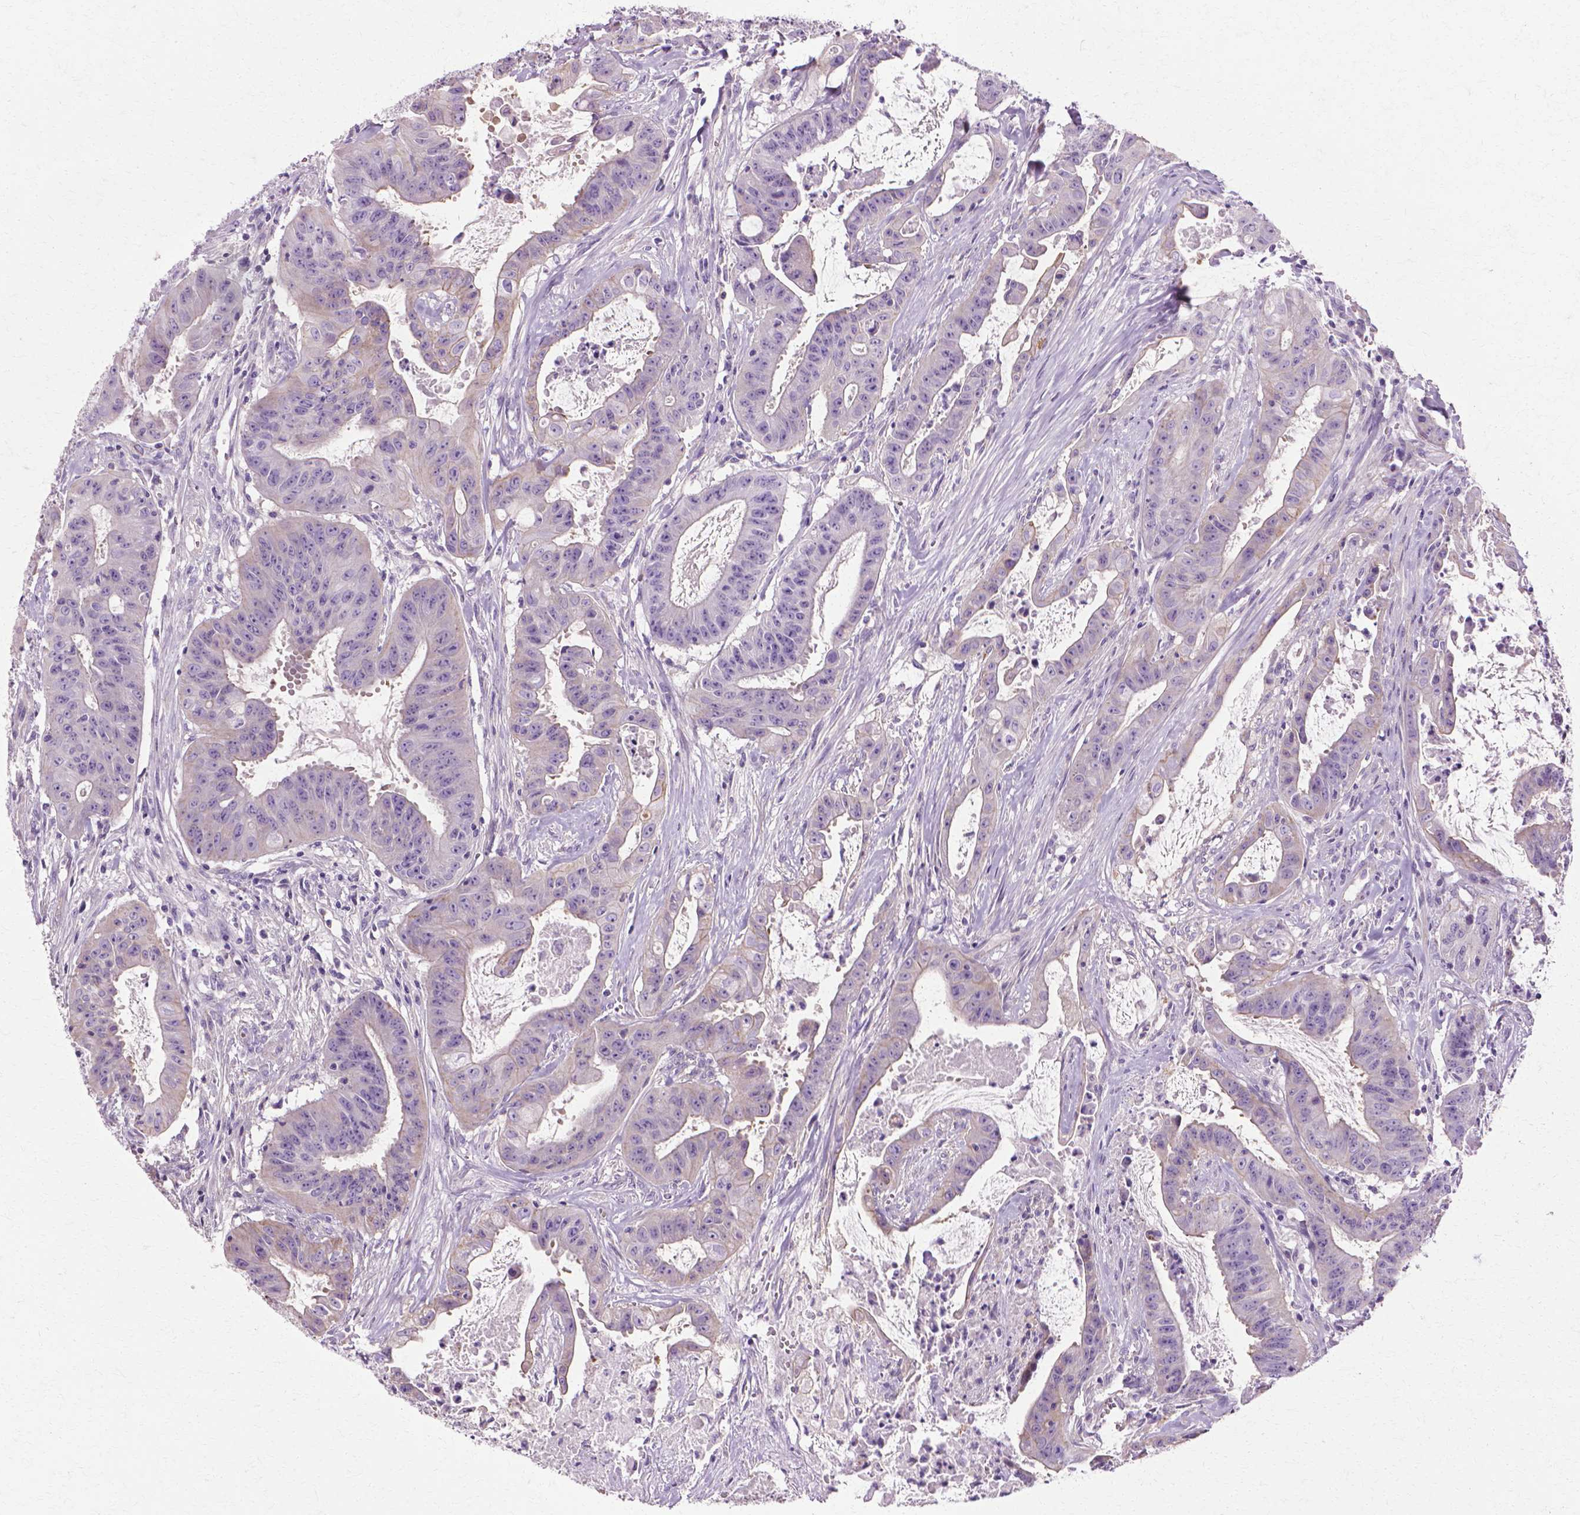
{"staining": {"intensity": "negative", "quantity": "none", "location": "none"}, "tissue": "colorectal cancer", "cell_type": "Tumor cells", "image_type": "cancer", "snomed": [{"axis": "morphology", "description": "Adenocarcinoma, NOS"}, {"axis": "topography", "description": "Colon"}], "caption": "Immunohistochemistry of colorectal cancer reveals no positivity in tumor cells.", "gene": "CFAP157", "patient": {"sex": "male", "age": 33}}